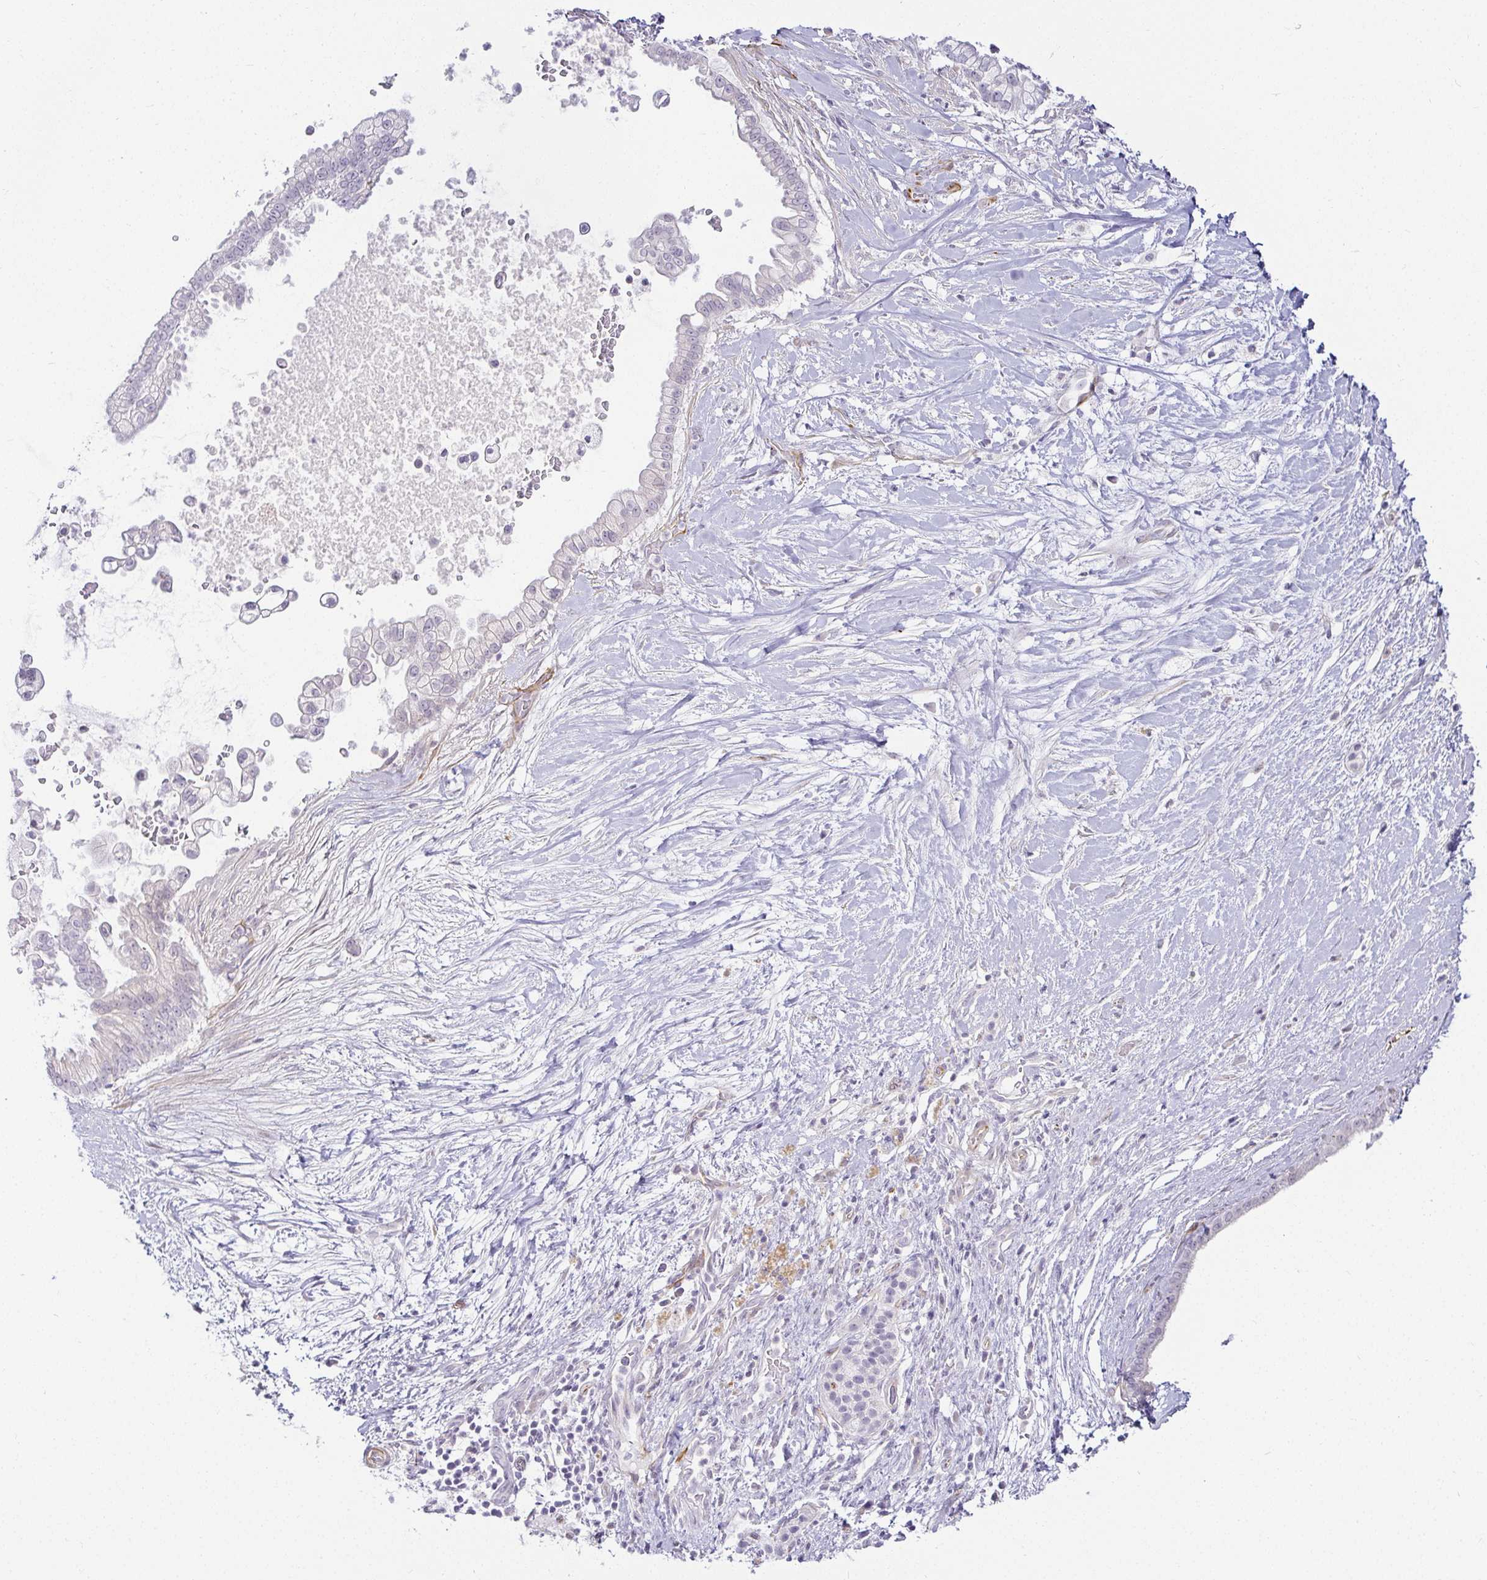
{"staining": {"intensity": "negative", "quantity": "none", "location": "none"}, "tissue": "pancreatic cancer", "cell_type": "Tumor cells", "image_type": "cancer", "snomed": [{"axis": "morphology", "description": "Adenocarcinoma, NOS"}, {"axis": "topography", "description": "Pancreas"}], "caption": "Tumor cells show no significant protein staining in pancreatic cancer (adenocarcinoma). (DAB IHC visualized using brightfield microscopy, high magnification).", "gene": "ACAN", "patient": {"sex": "female", "age": 69}}